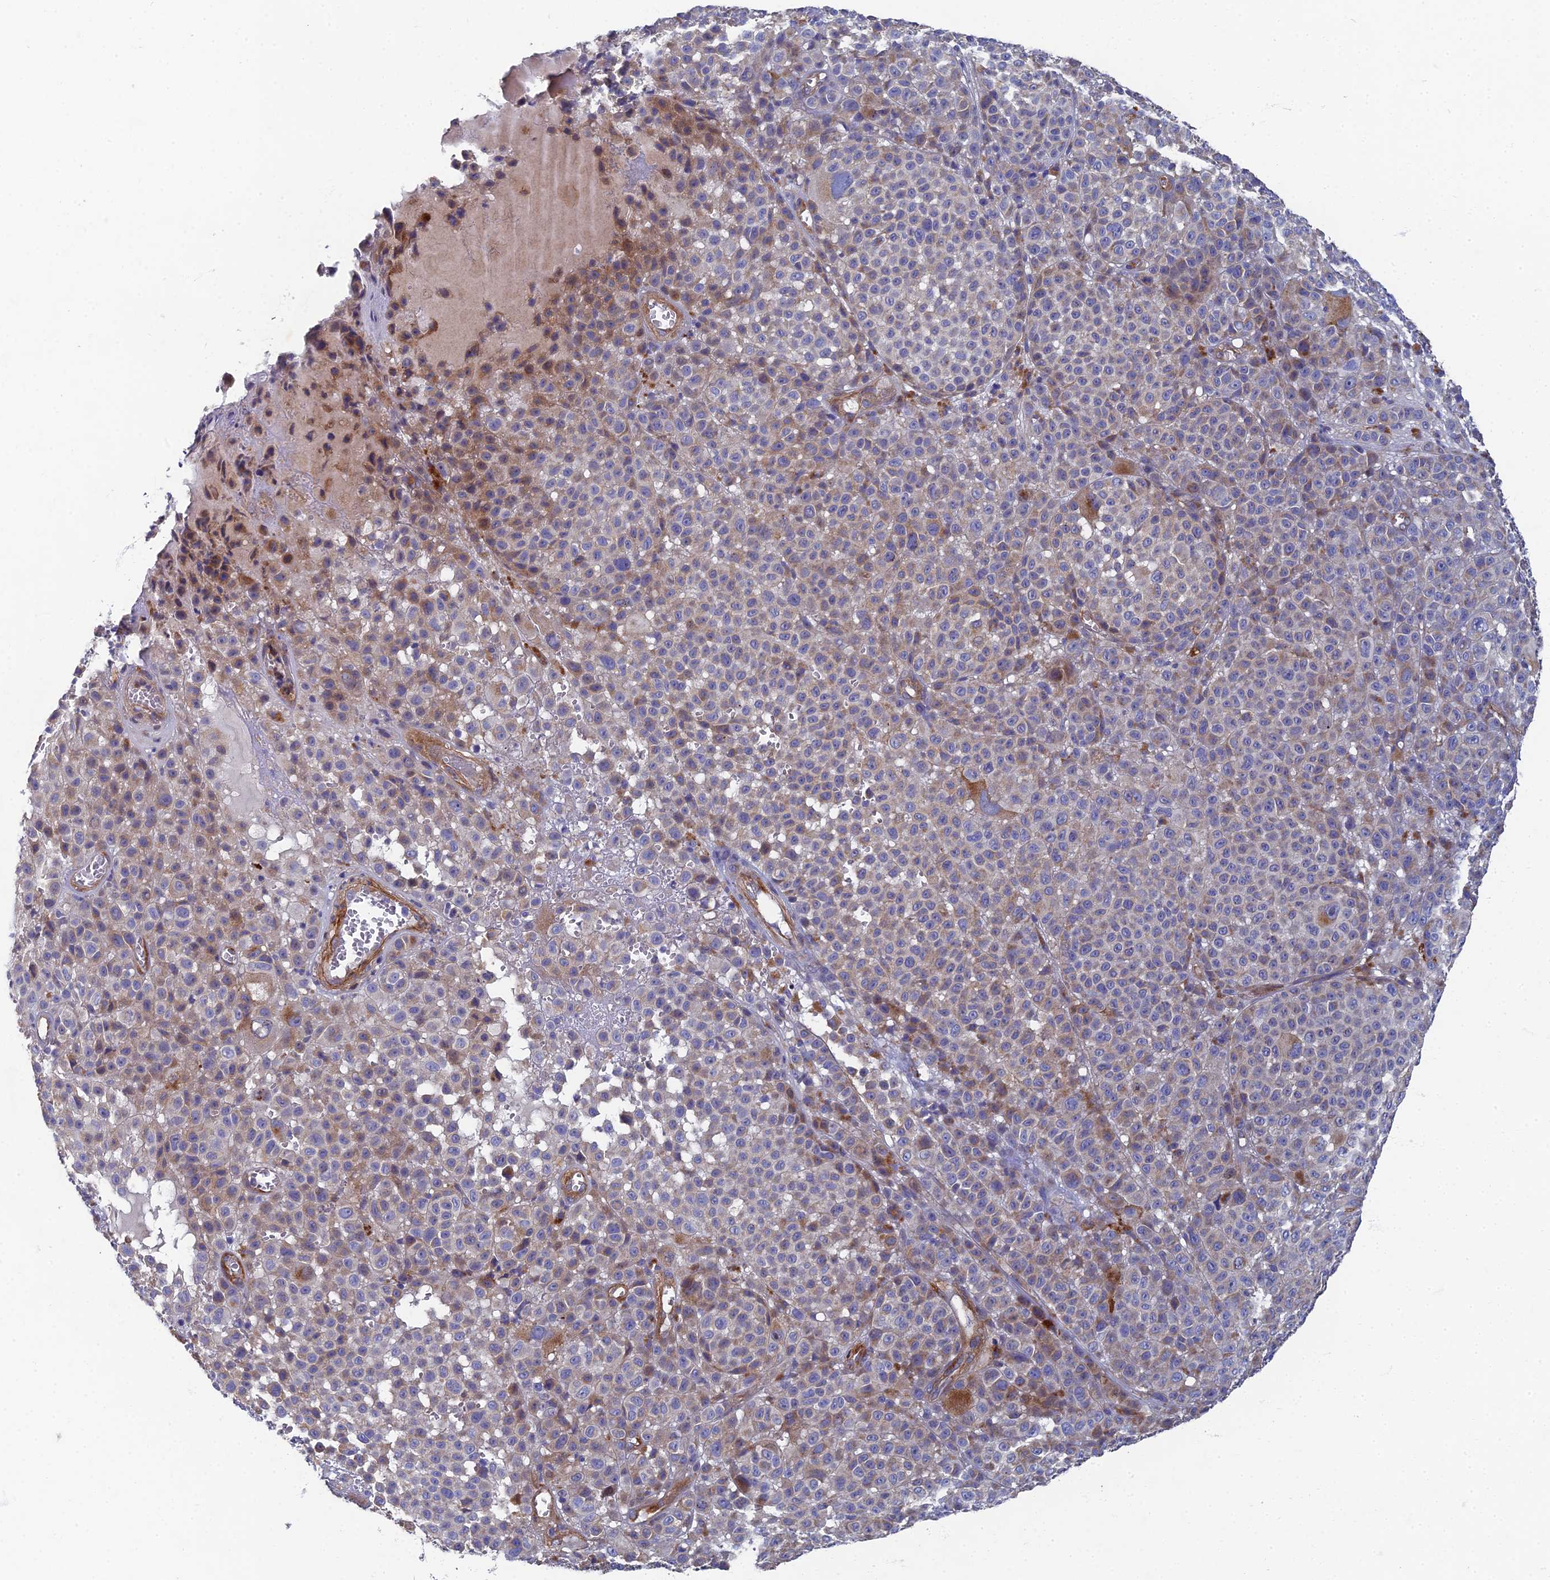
{"staining": {"intensity": "weak", "quantity": "<25%", "location": "cytoplasmic/membranous"}, "tissue": "melanoma", "cell_type": "Tumor cells", "image_type": "cancer", "snomed": [{"axis": "morphology", "description": "Malignant melanoma, NOS"}, {"axis": "topography", "description": "Skin"}], "caption": "Human melanoma stained for a protein using immunohistochemistry exhibits no expression in tumor cells.", "gene": "RNASEK", "patient": {"sex": "female", "age": 94}}